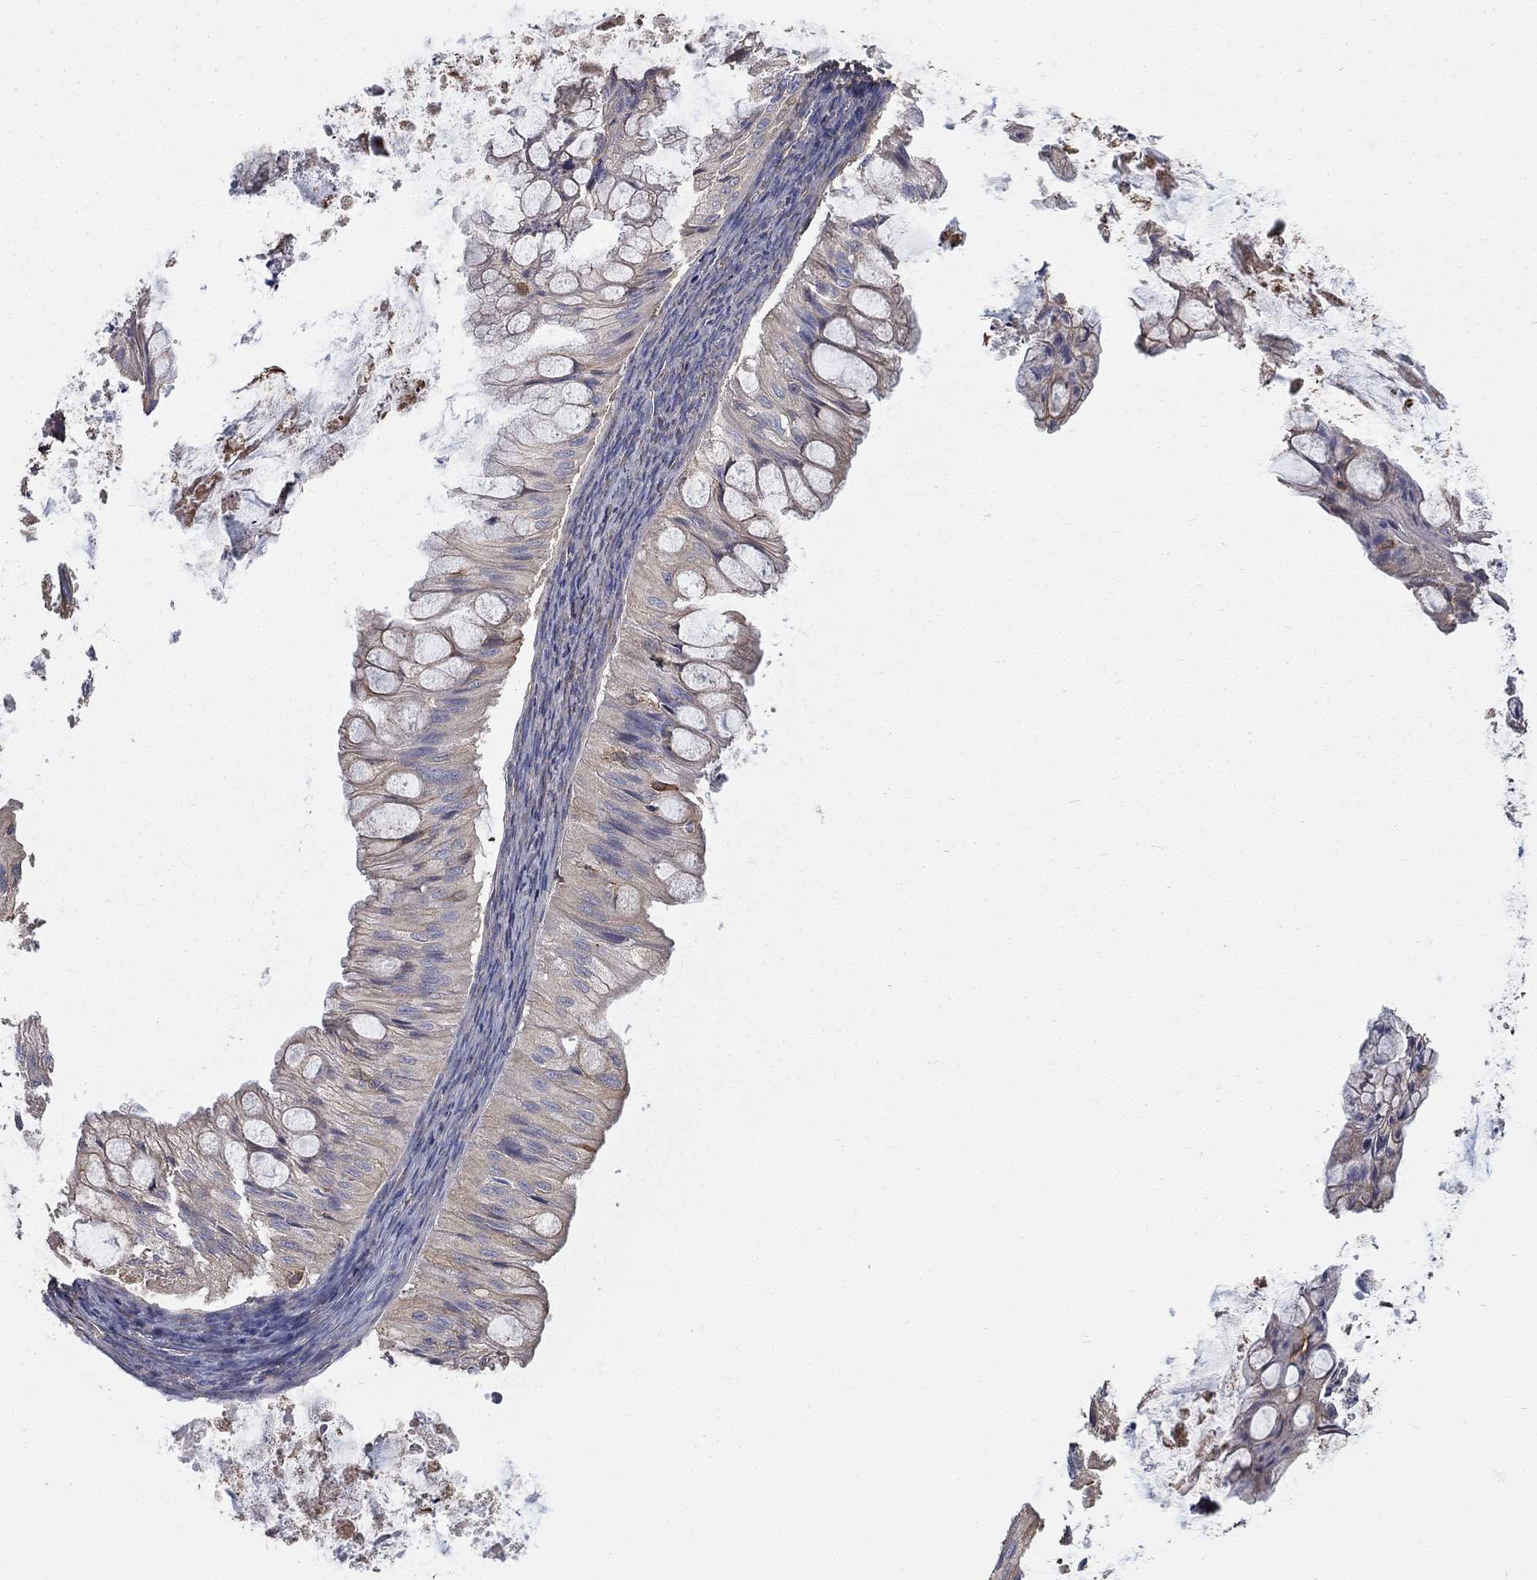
{"staining": {"intensity": "negative", "quantity": "none", "location": "none"}, "tissue": "ovarian cancer", "cell_type": "Tumor cells", "image_type": "cancer", "snomed": [{"axis": "morphology", "description": "Cystadenocarcinoma, mucinous, NOS"}, {"axis": "topography", "description": "Ovary"}], "caption": "DAB (3,3'-diaminobenzidine) immunohistochemical staining of mucinous cystadenocarcinoma (ovarian) displays no significant staining in tumor cells. (Immunohistochemistry, brightfield microscopy, high magnification).", "gene": "DPYSL2", "patient": {"sex": "female", "age": 57}}